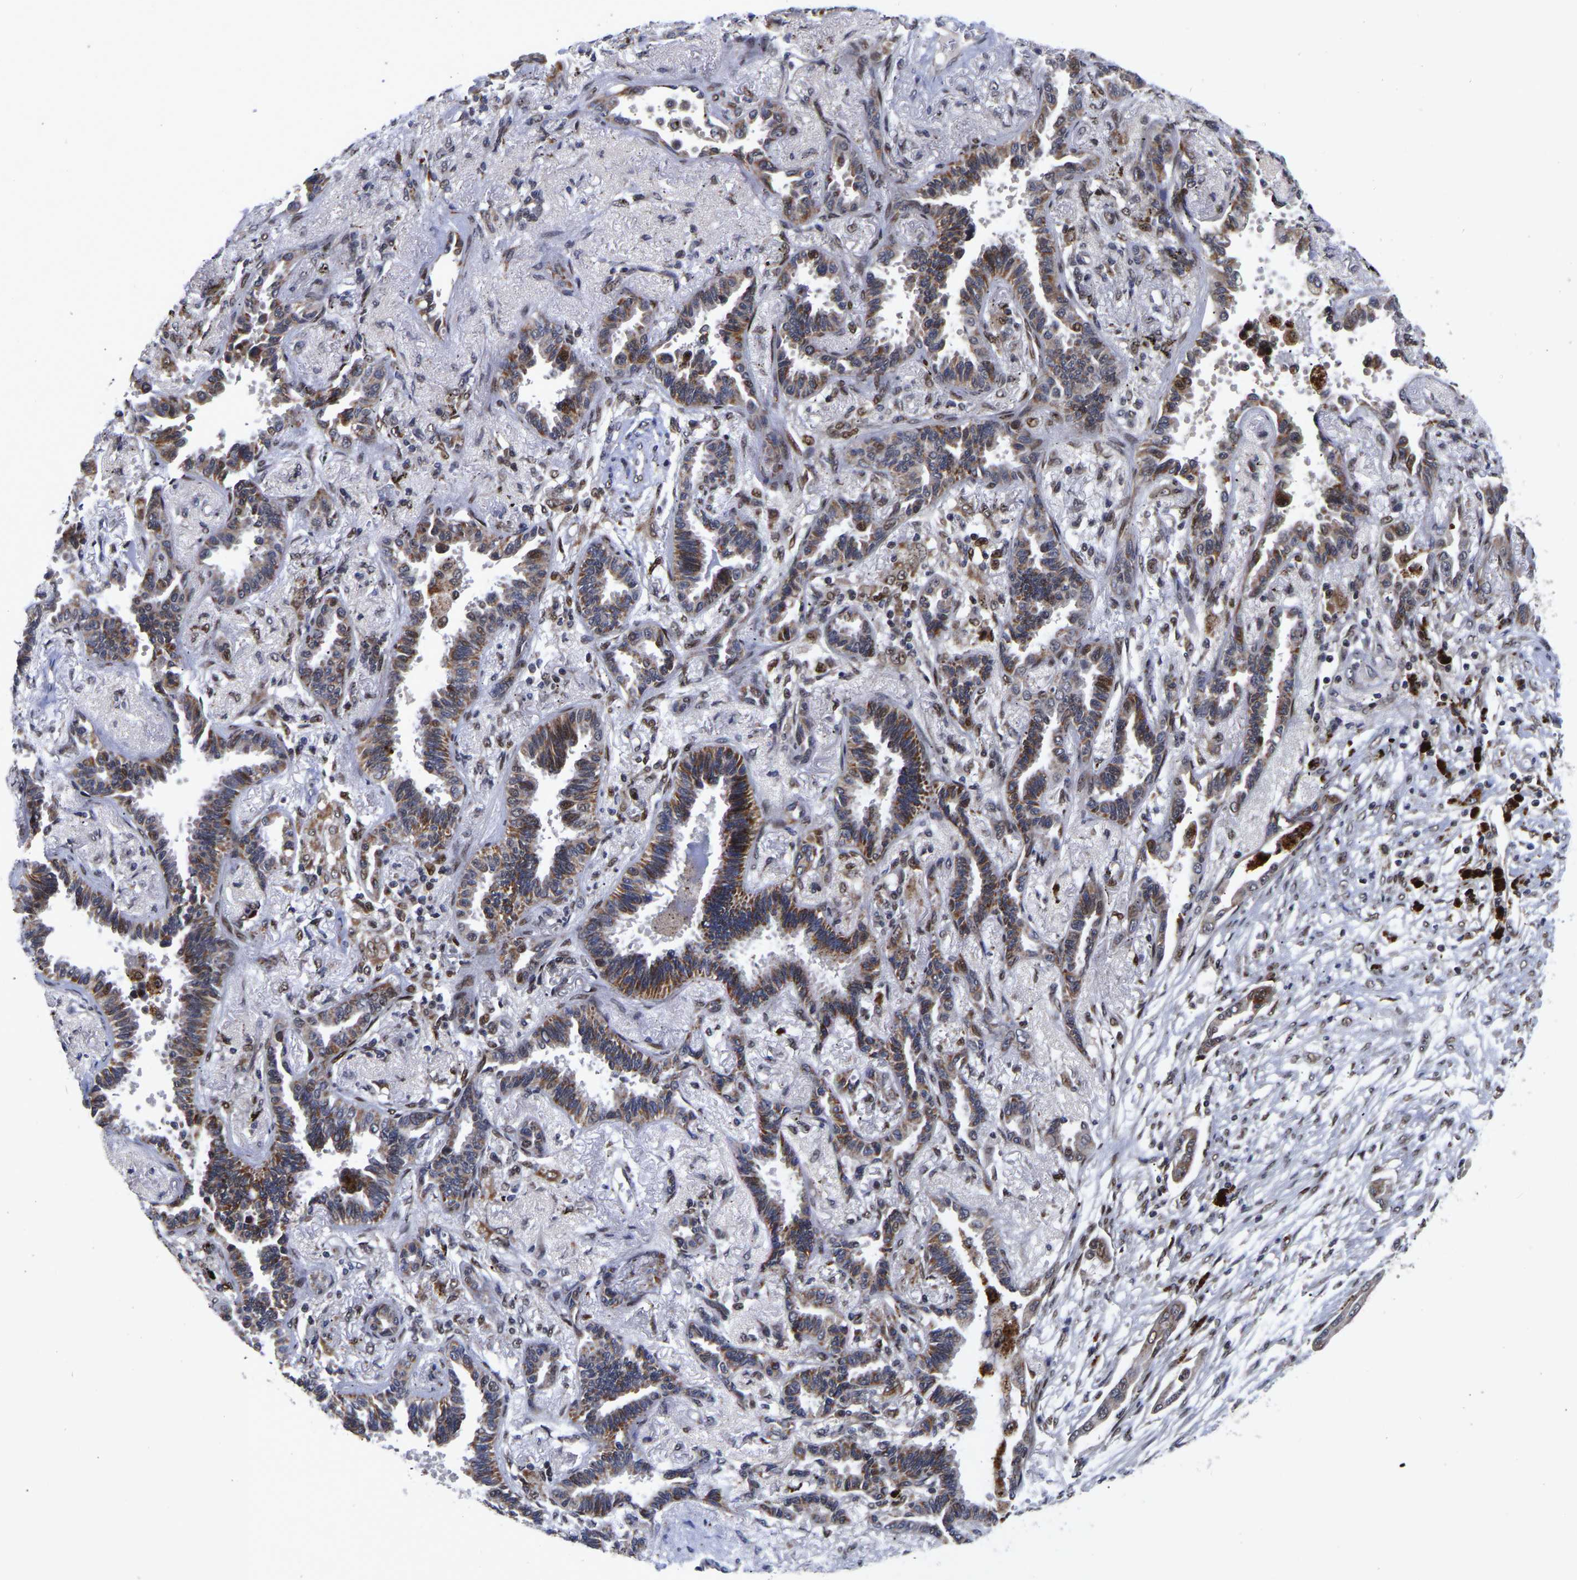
{"staining": {"intensity": "moderate", "quantity": ">75%", "location": "cytoplasmic/membranous,nuclear"}, "tissue": "lung cancer", "cell_type": "Tumor cells", "image_type": "cancer", "snomed": [{"axis": "morphology", "description": "Adenocarcinoma, NOS"}, {"axis": "topography", "description": "Lung"}], "caption": "Tumor cells reveal moderate cytoplasmic/membranous and nuclear positivity in about >75% of cells in lung adenocarcinoma. (brown staining indicates protein expression, while blue staining denotes nuclei).", "gene": "JUNB", "patient": {"sex": "male", "age": 59}}